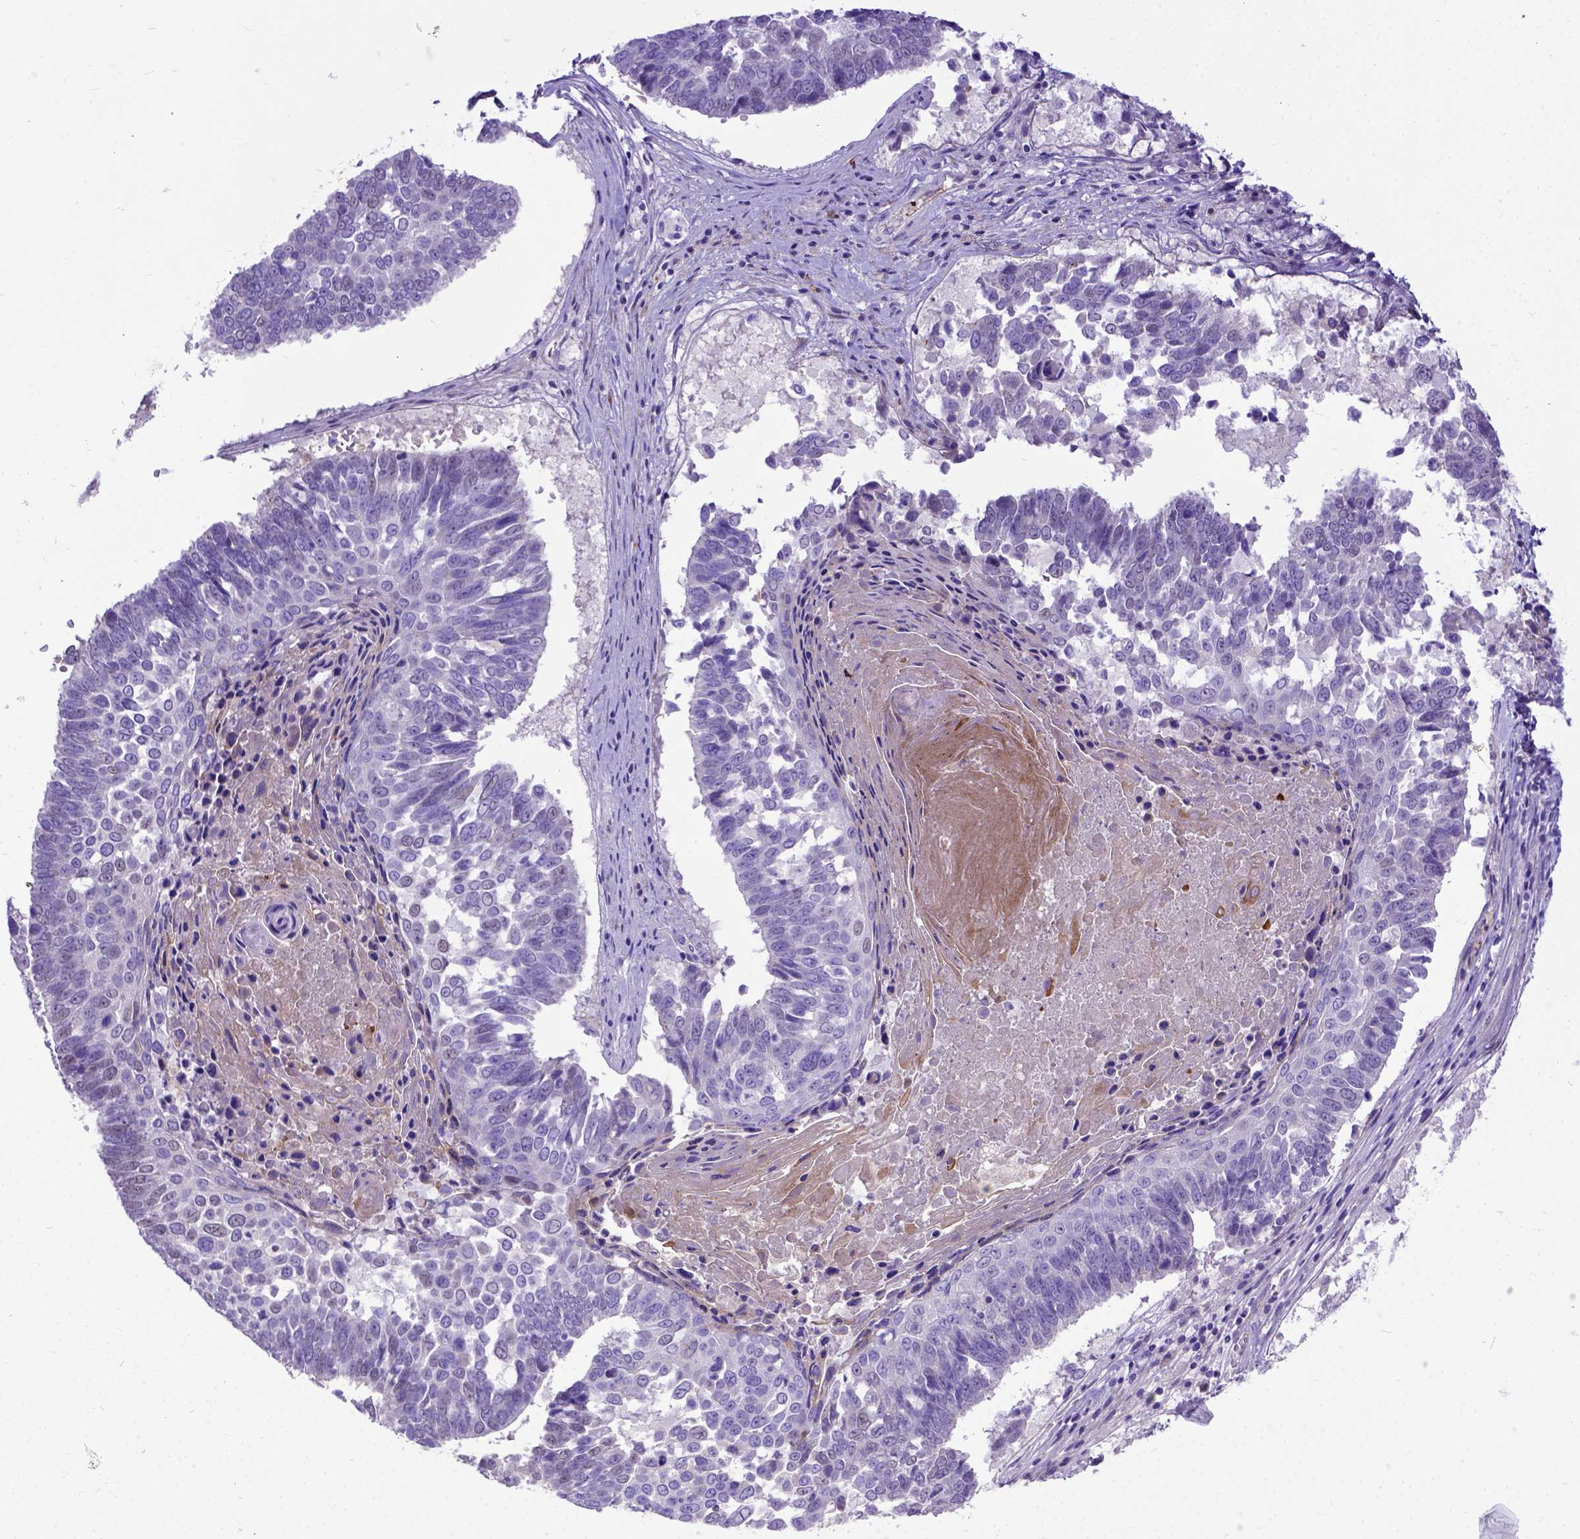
{"staining": {"intensity": "negative", "quantity": "none", "location": "none"}, "tissue": "lung cancer", "cell_type": "Tumor cells", "image_type": "cancer", "snomed": [{"axis": "morphology", "description": "Squamous cell carcinoma, NOS"}, {"axis": "topography", "description": "Lung"}], "caption": "Image shows no protein positivity in tumor cells of lung cancer (squamous cell carcinoma) tissue.", "gene": "CFAP300", "patient": {"sex": "male", "age": 73}}